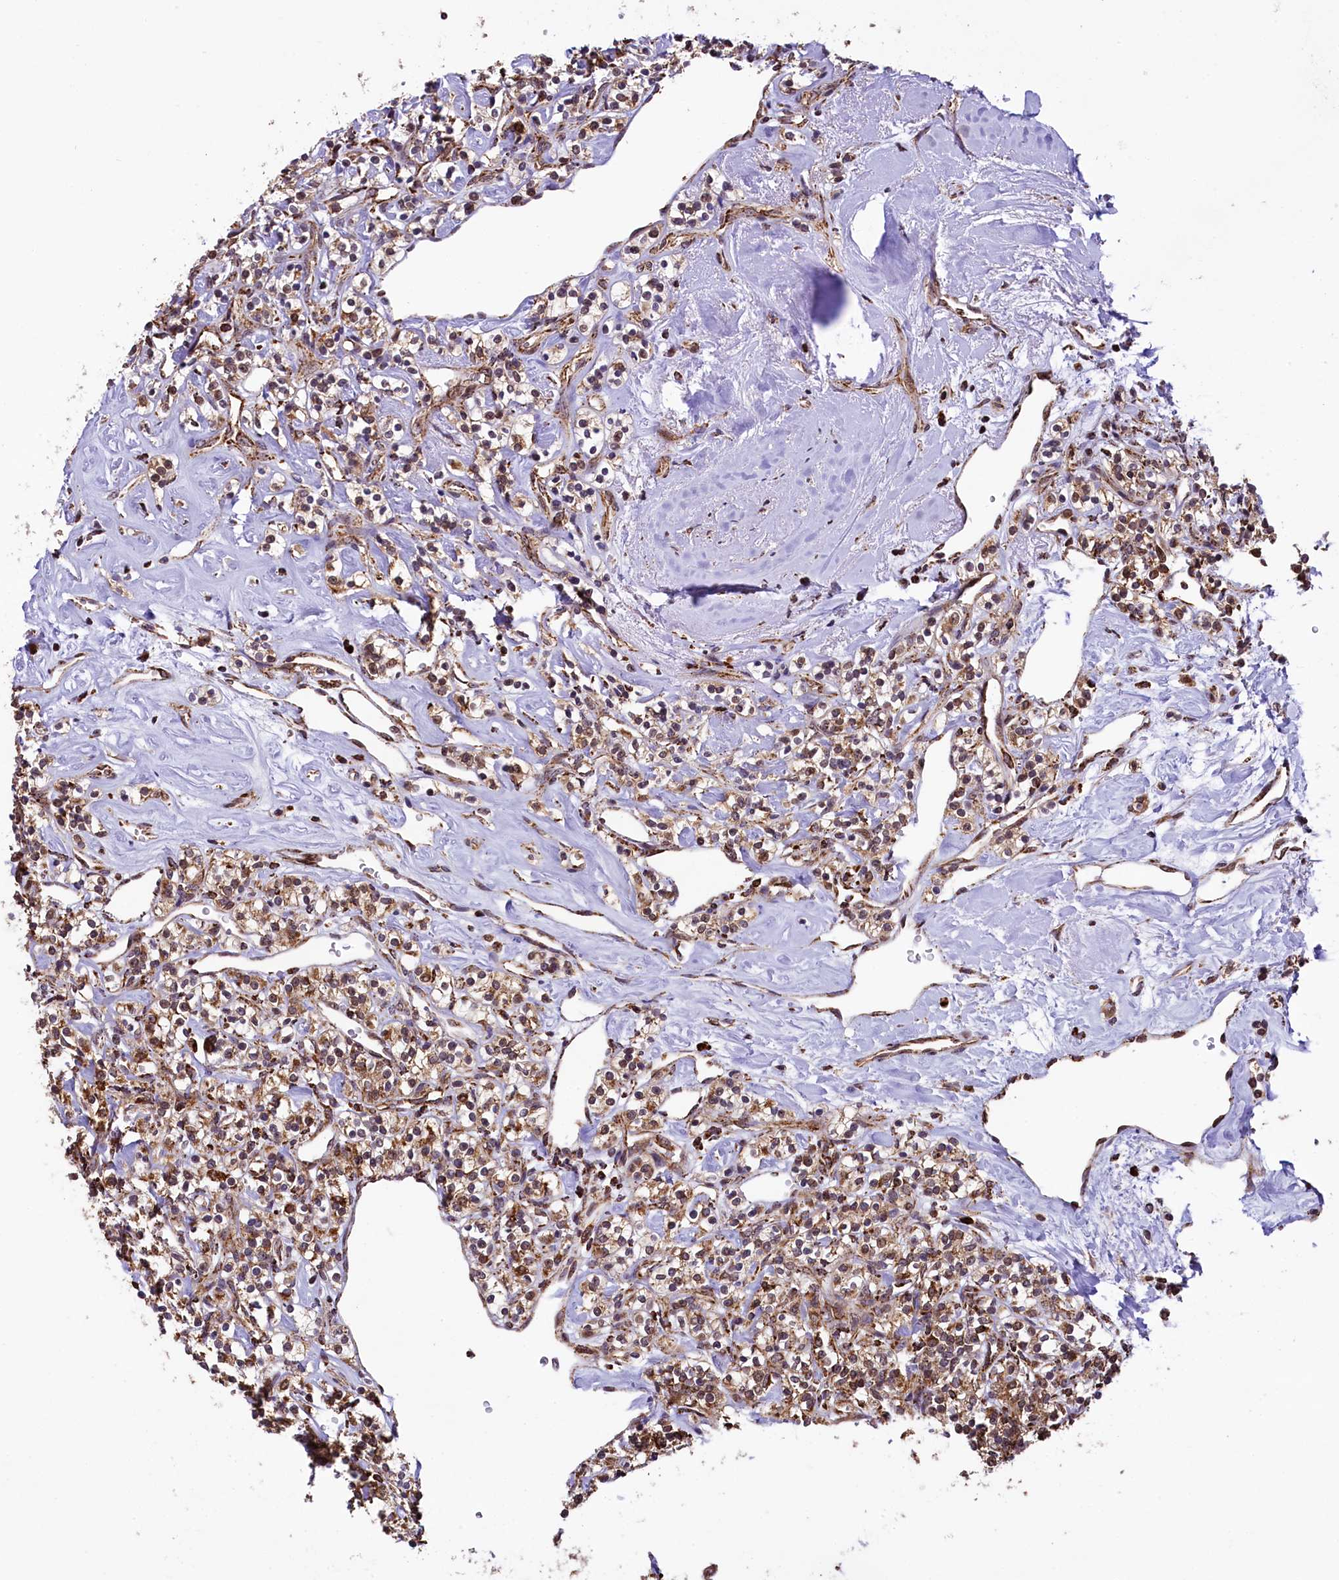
{"staining": {"intensity": "moderate", "quantity": "<25%", "location": "cytoplasmic/membranous"}, "tissue": "renal cancer", "cell_type": "Tumor cells", "image_type": "cancer", "snomed": [{"axis": "morphology", "description": "Adenocarcinoma, NOS"}, {"axis": "topography", "description": "Kidney"}], "caption": "An immunohistochemistry (IHC) photomicrograph of tumor tissue is shown. Protein staining in brown highlights moderate cytoplasmic/membranous positivity in renal cancer (adenocarcinoma) within tumor cells.", "gene": "KLC2", "patient": {"sex": "male", "age": 77}}